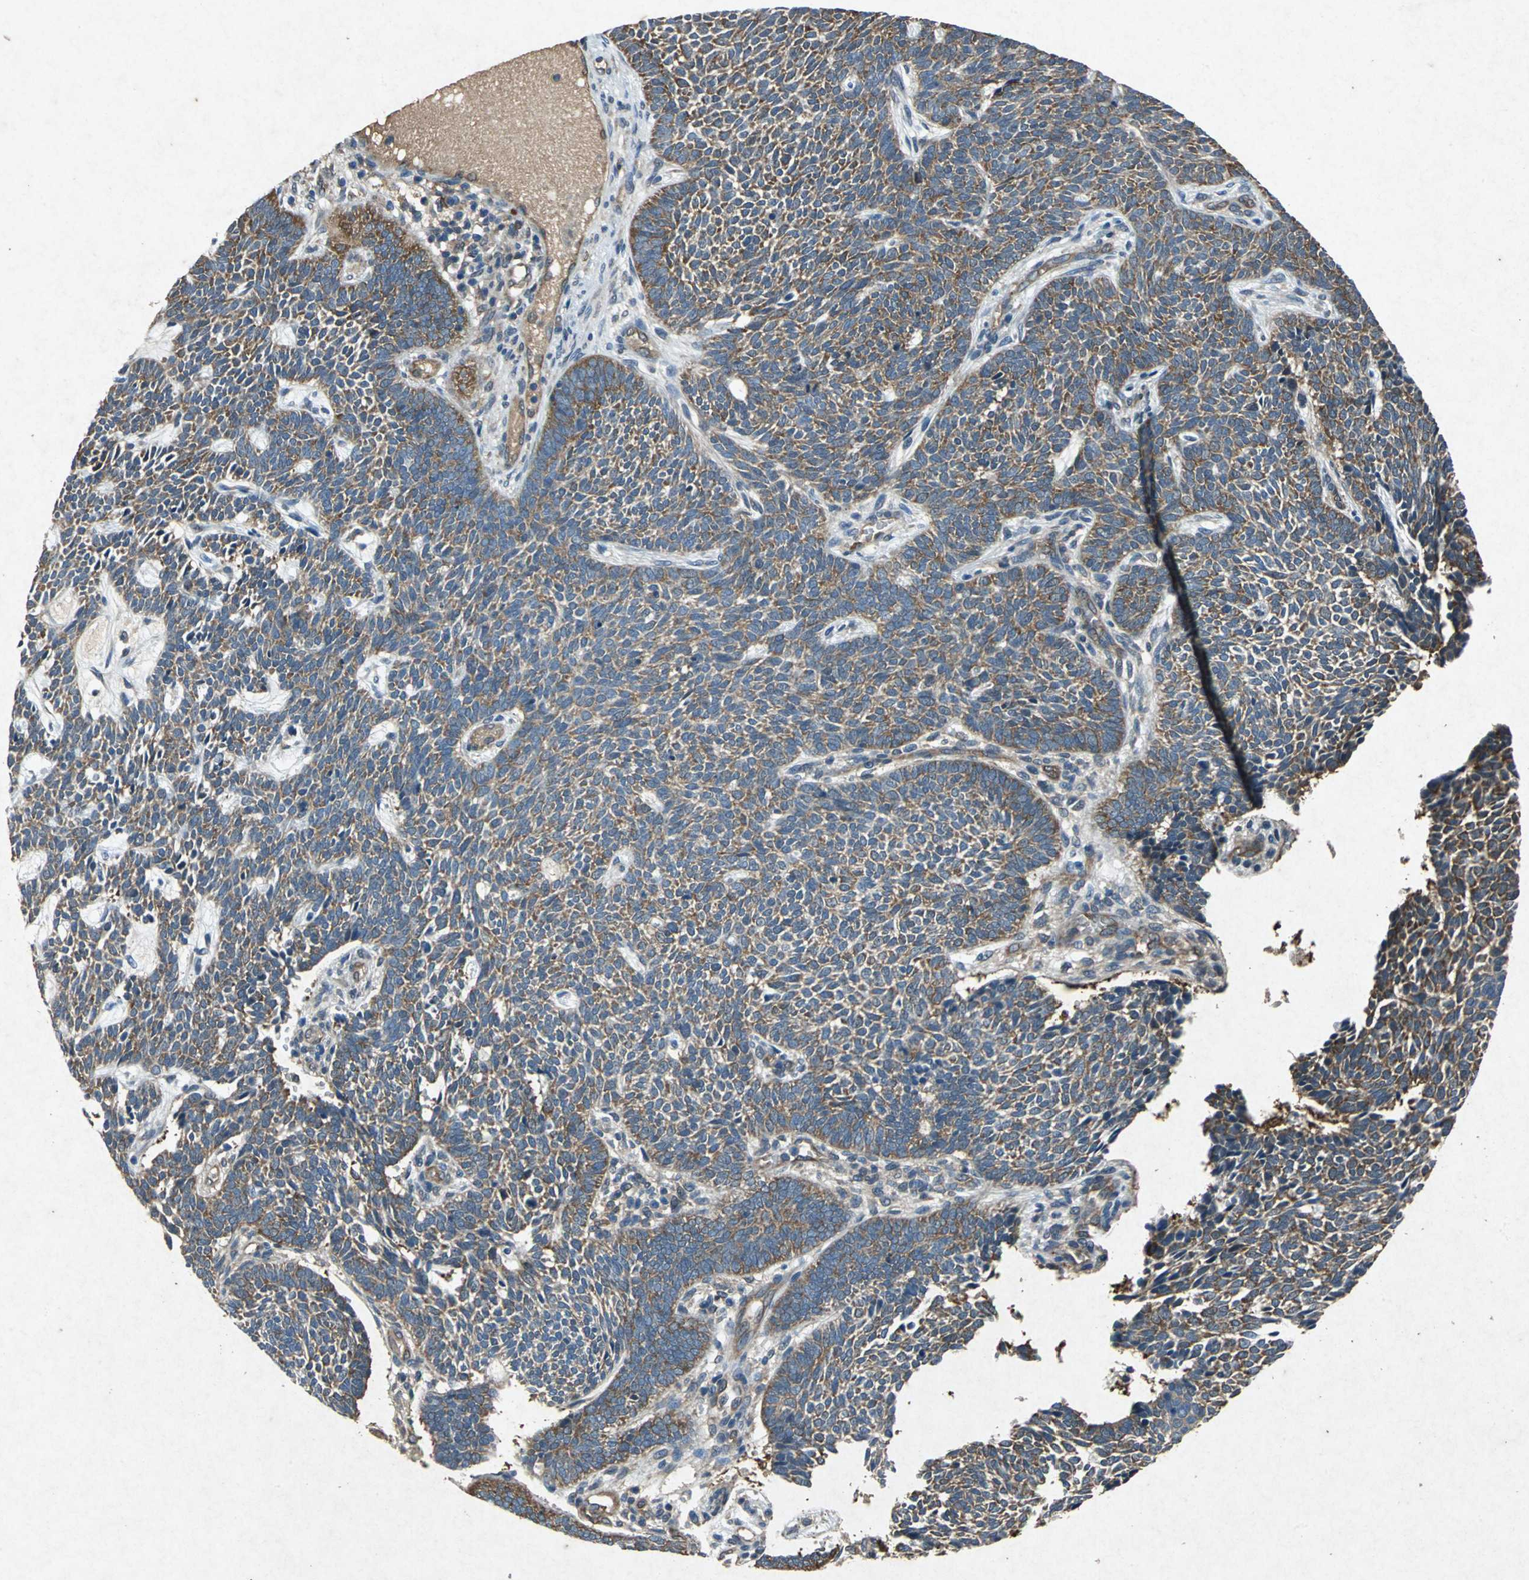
{"staining": {"intensity": "moderate", "quantity": ">75%", "location": "cytoplasmic/membranous"}, "tissue": "skin cancer", "cell_type": "Tumor cells", "image_type": "cancer", "snomed": [{"axis": "morphology", "description": "Normal tissue, NOS"}, {"axis": "morphology", "description": "Basal cell carcinoma"}, {"axis": "topography", "description": "Skin"}], "caption": "This is a micrograph of immunohistochemistry (IHC) staining of skin basal cell carcinoma, which shows moderate expression in the cytoplasmic/membranous of tumor cells.", "gene": "HSP90AB1", "patient": {"sex": "male", "age": 87}}